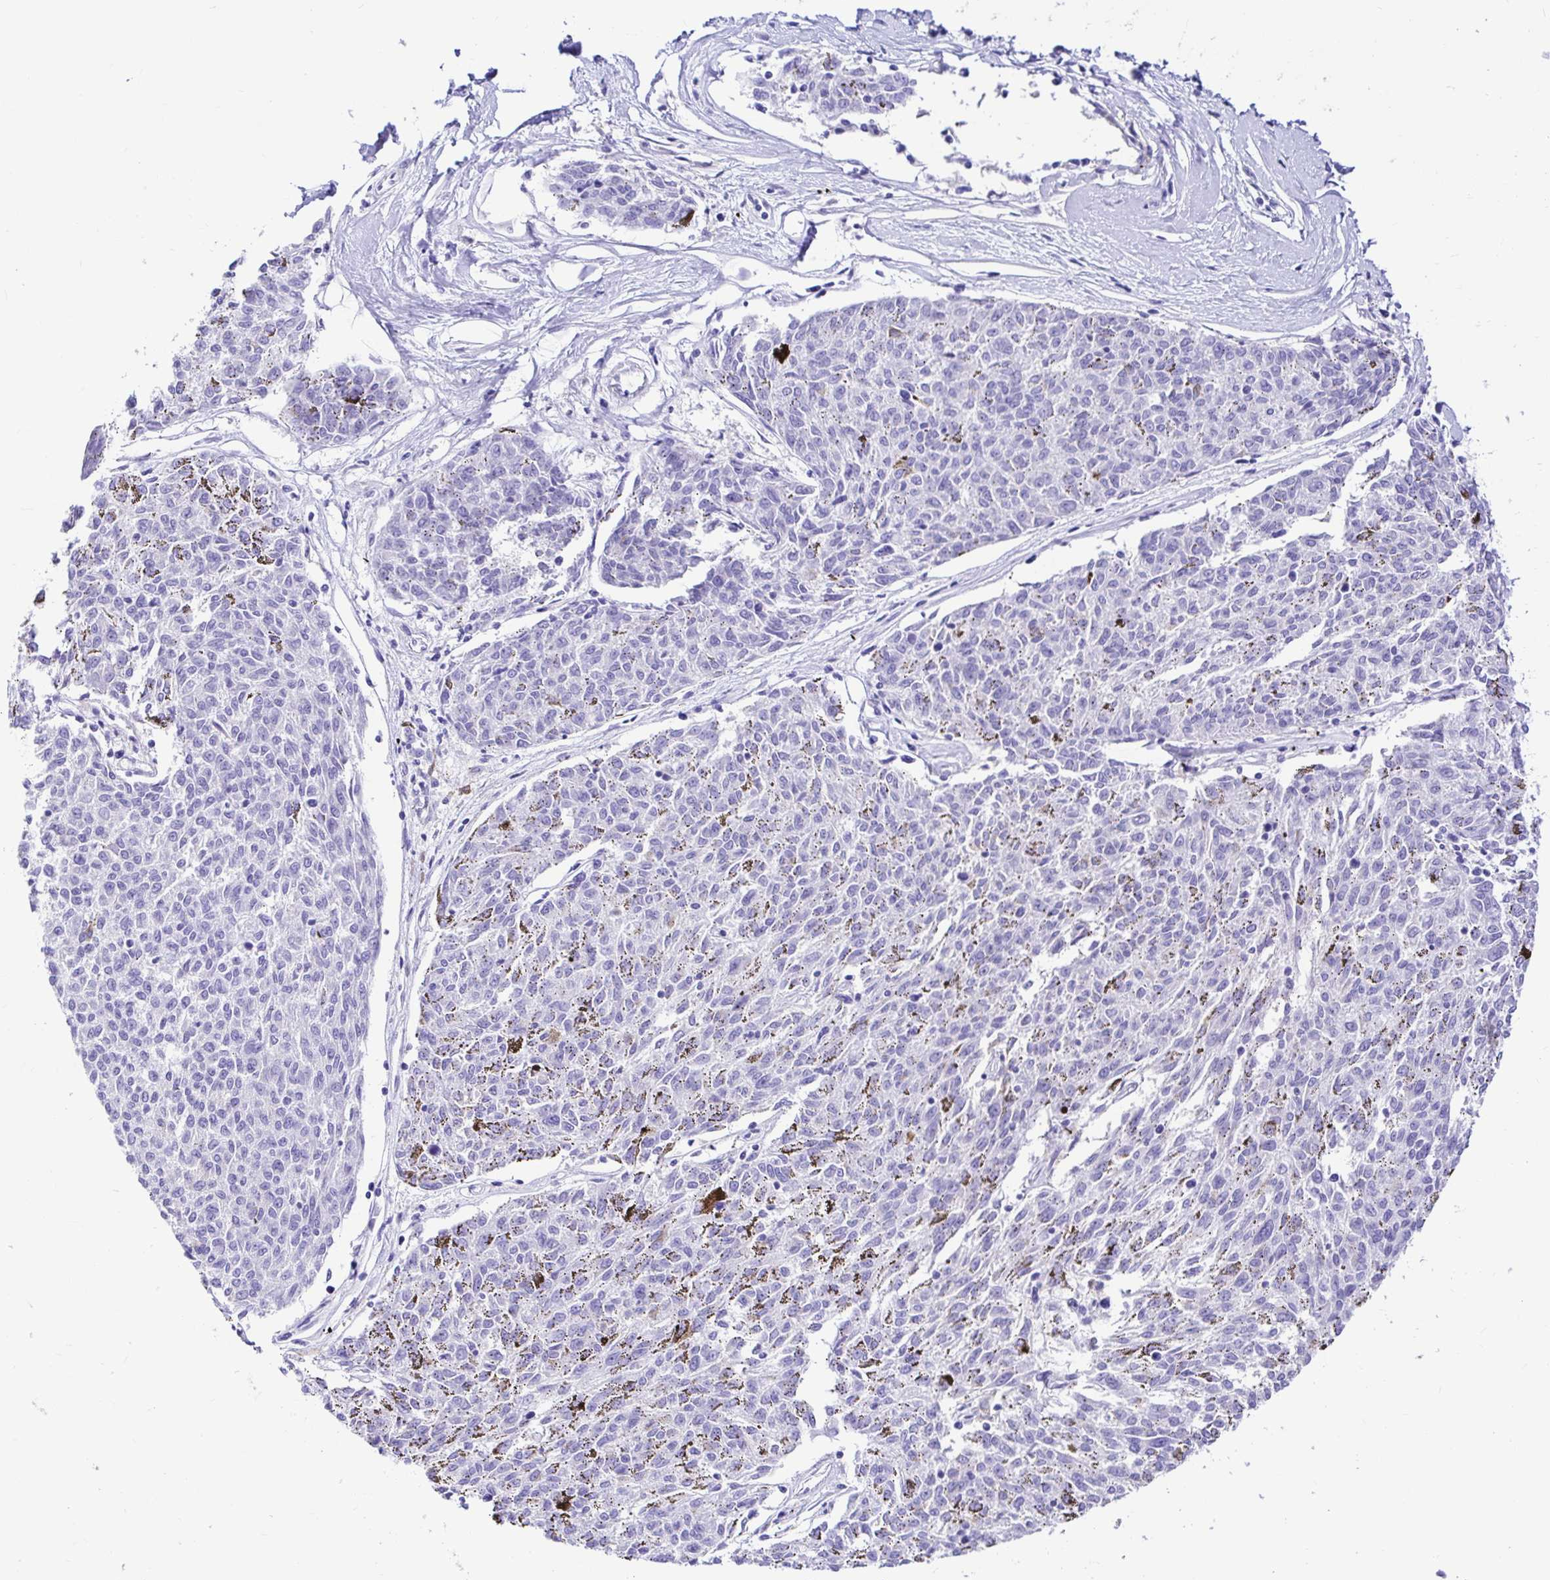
{"staining": {"intensity": "negative", "quantity": "none", "location": "none"}, "tissue": "melanoma", "cell_type": "Tumor cells", "image_type": "cancer", "snomed": [{"axis": "morphology", "description": "Malignant melanoma, NOS"}, {"axis": "topography", "description": "Skin"}], "caption": "A micrograph of malignant melanoma stained for a protein exhibits no brown staining in tumor cells. (Stains: DAB (3,3'-diaminobenzidine) immunohistochemistry (IHC) with hematoxylin counter stain, Microscopy: brightfield microscopy at high magnification).", "gene": "BACE2", "patient": {"sex": "female", "age": 72}}